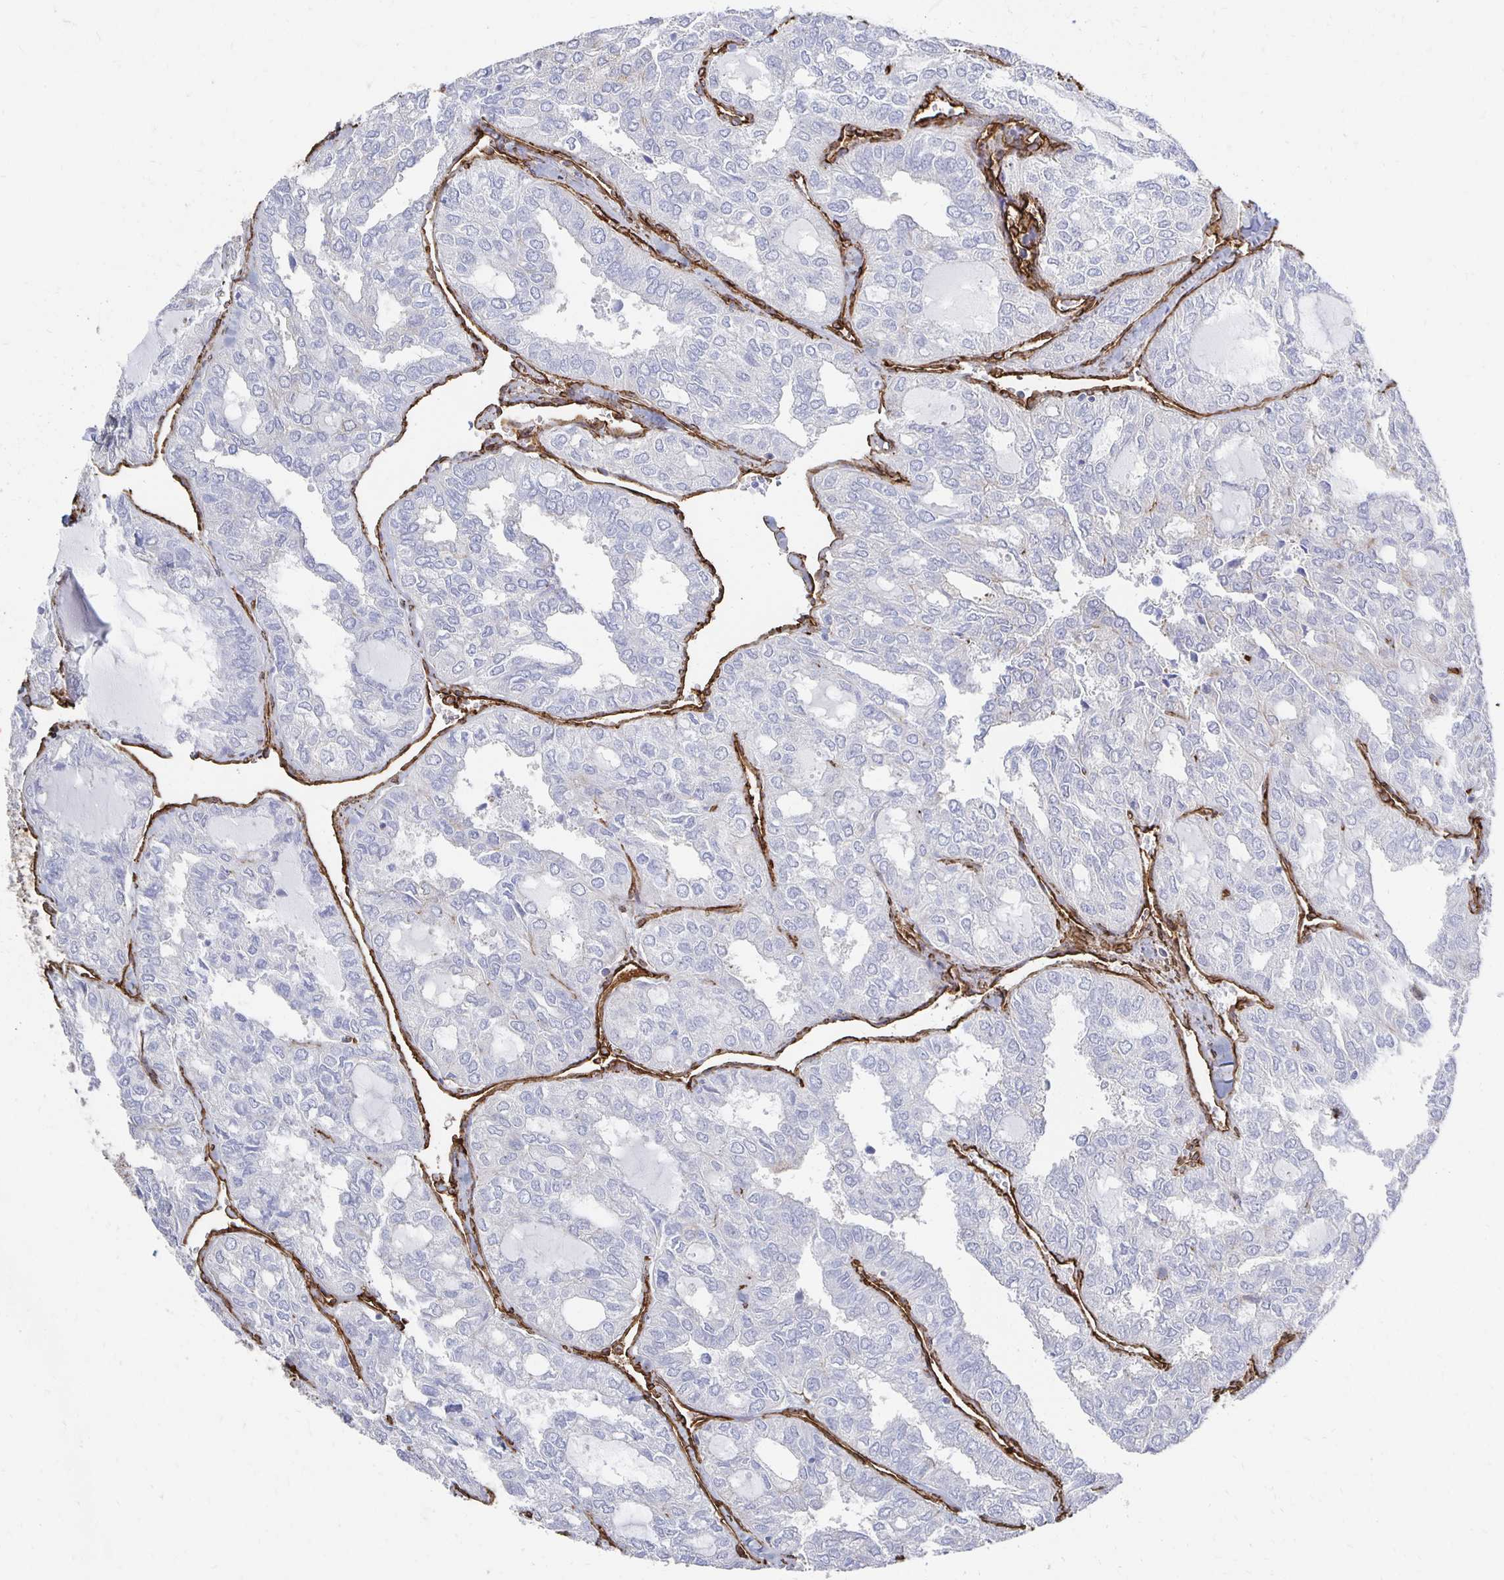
{"staining": {"intensity": "weak", "quantity": "<25%", "location": "cytoplasmic/membranous"}, "tissue": "thyroid cancer", "cell_type": "Tumor cells", "image_type": "cancer", "snomed": [{"axis": "morphology", "description": "Follicular adenoma carcinoma, NOS"}, {"axis": "topography", "description": "Thyroid gland"}], "caption": "Thyroid follicular adenoma carcinoma stained for a protein using immunohistochemistry shows no positivity tumor cells.", "gene": "VIPR2", "patient": {"sex": "male", "age": 75}}